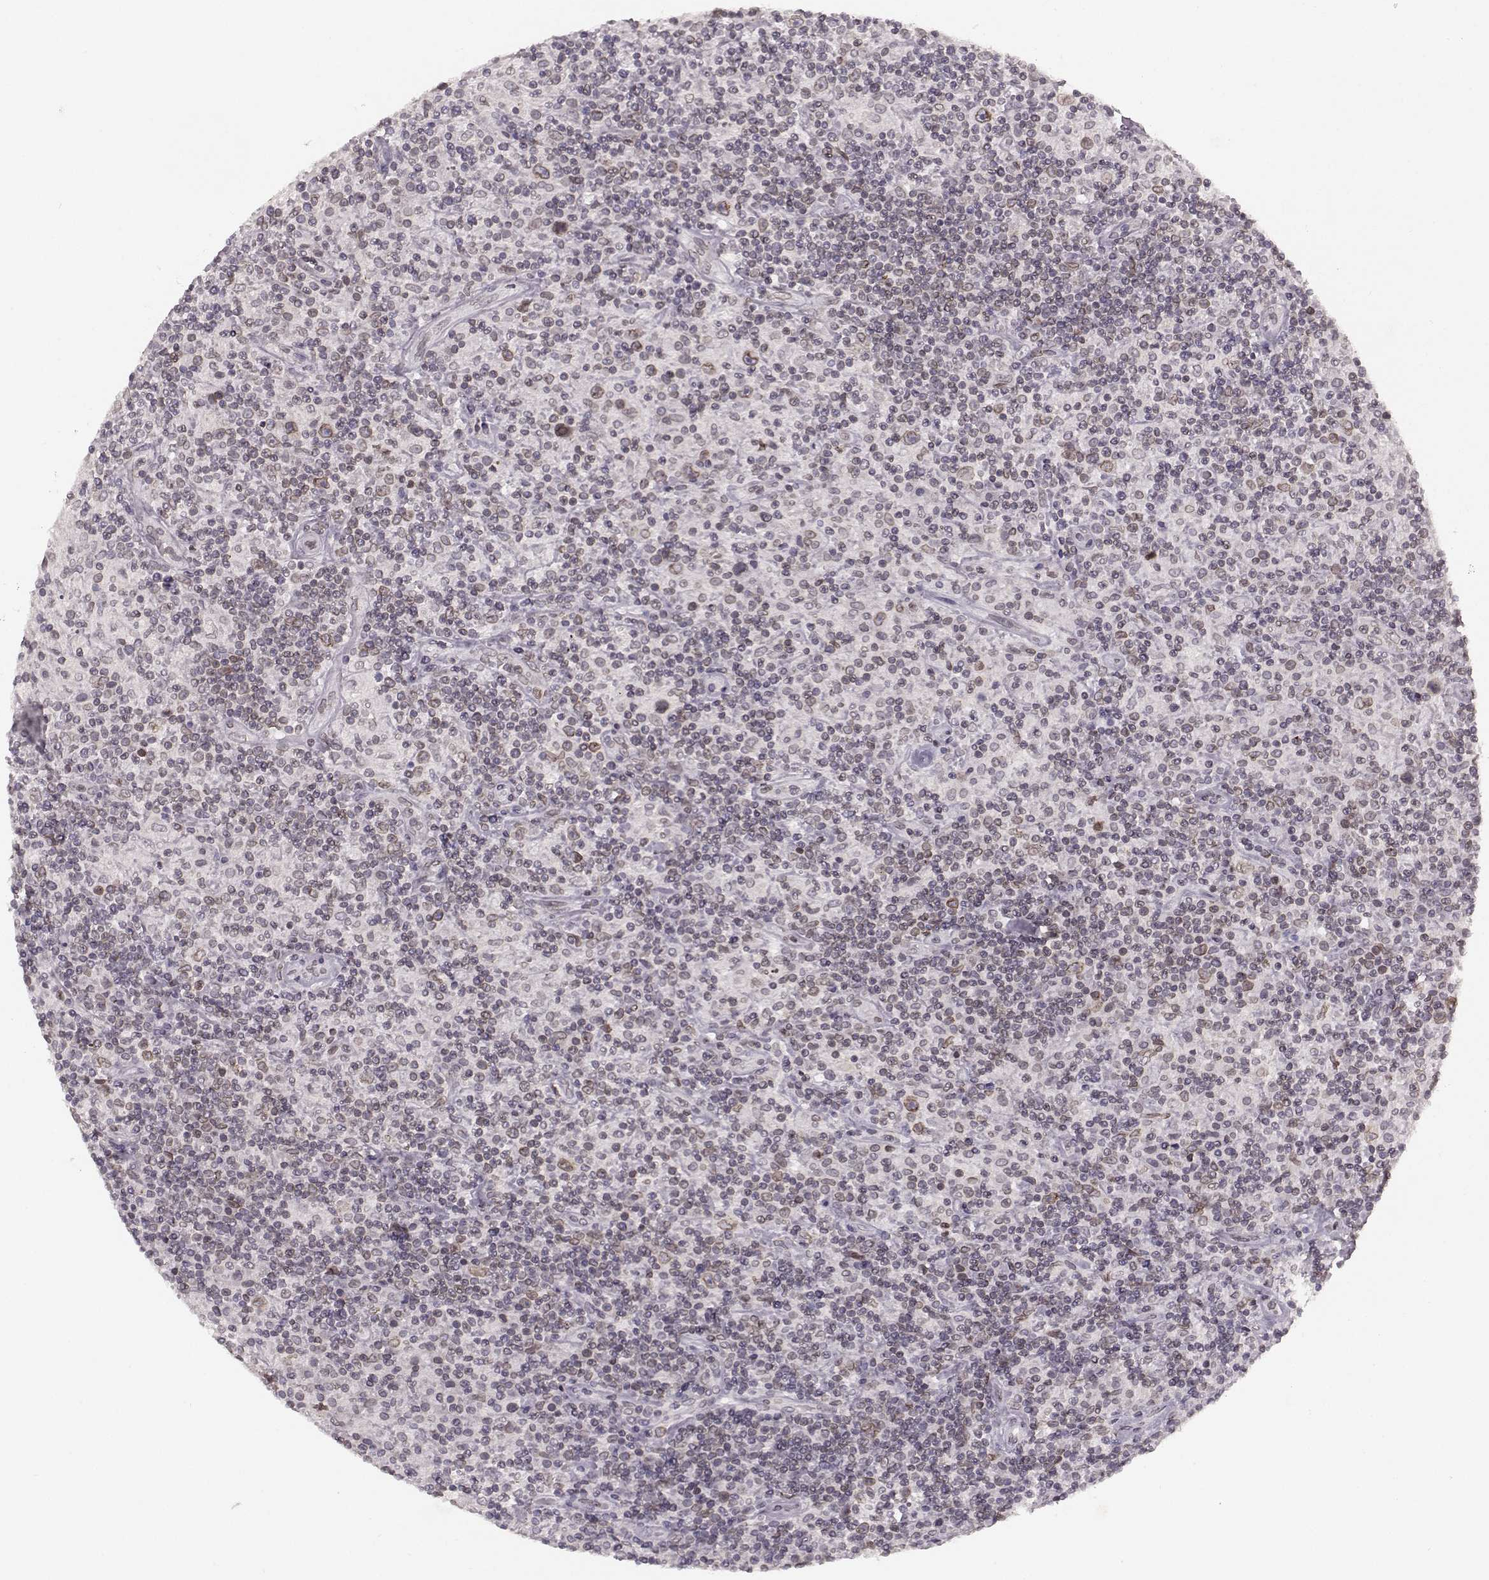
{"staining": {"intensity": "moderate", "quantity": ">75%", "location": "cytoplasmic/membranous,nuclear"}, "tissue": "lymphoma", "cell_type": "Tumor cells", "image_type": "cancer", "snomed": [{"axis": "morphology", "description": "Hodgkin's disease, NOS"}, {"axis": "topography", "description": "Lymph node"}], "caption": "Protein expression analysis of lymphoma displays moderate cytoplasmic/membranous and nuclear expression in approximately >75% of tumor cells. (brown staining indicates protein expression, while blue staining denotes nuclei).", "gene": "DCAF12", "patient": {"sex": "male", "age": 70}}